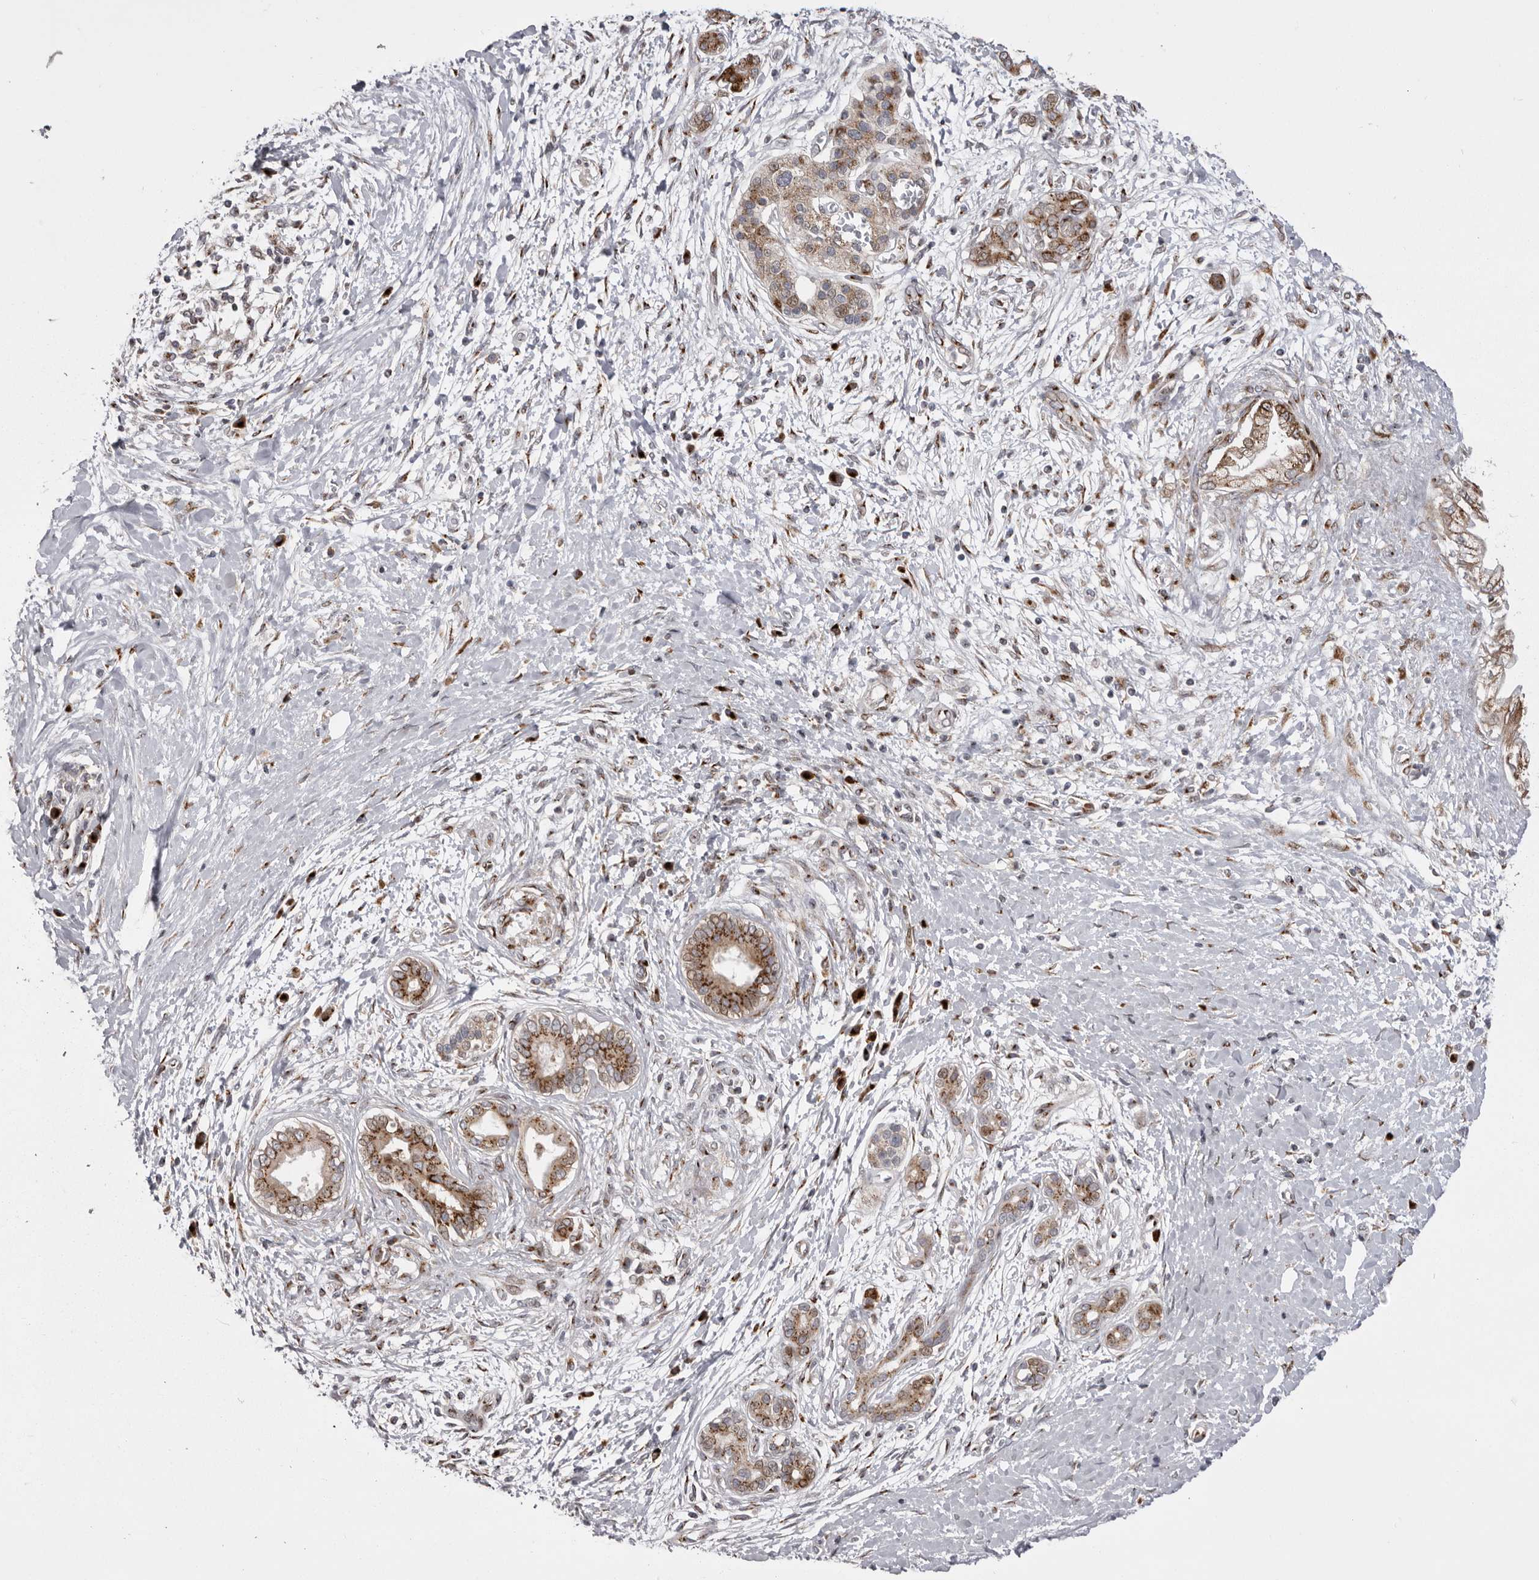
{"staining": {"intensity": "moderate", "quantity": ">75%", "location": "cytoplasmic/membranous"}, "tissue": "pancreatic cancer", "cell_type": "Tumor cells", "image_type": "cancer", "snomed": [{"axis": "morphology", "description": "Adenocarcinoma, NOS"}, {"axis": "topography", "description": "Pancreas"}], "caption": "Immunohistochemistry (IHC) of human adenocarcinoma (pancreatic) displays medium levels of moderate cytoplasmic/membranous expression in approximately >75% of tumor cells.", "gene": "WDR47", "patient": {"sex": "male", "age": 58}}